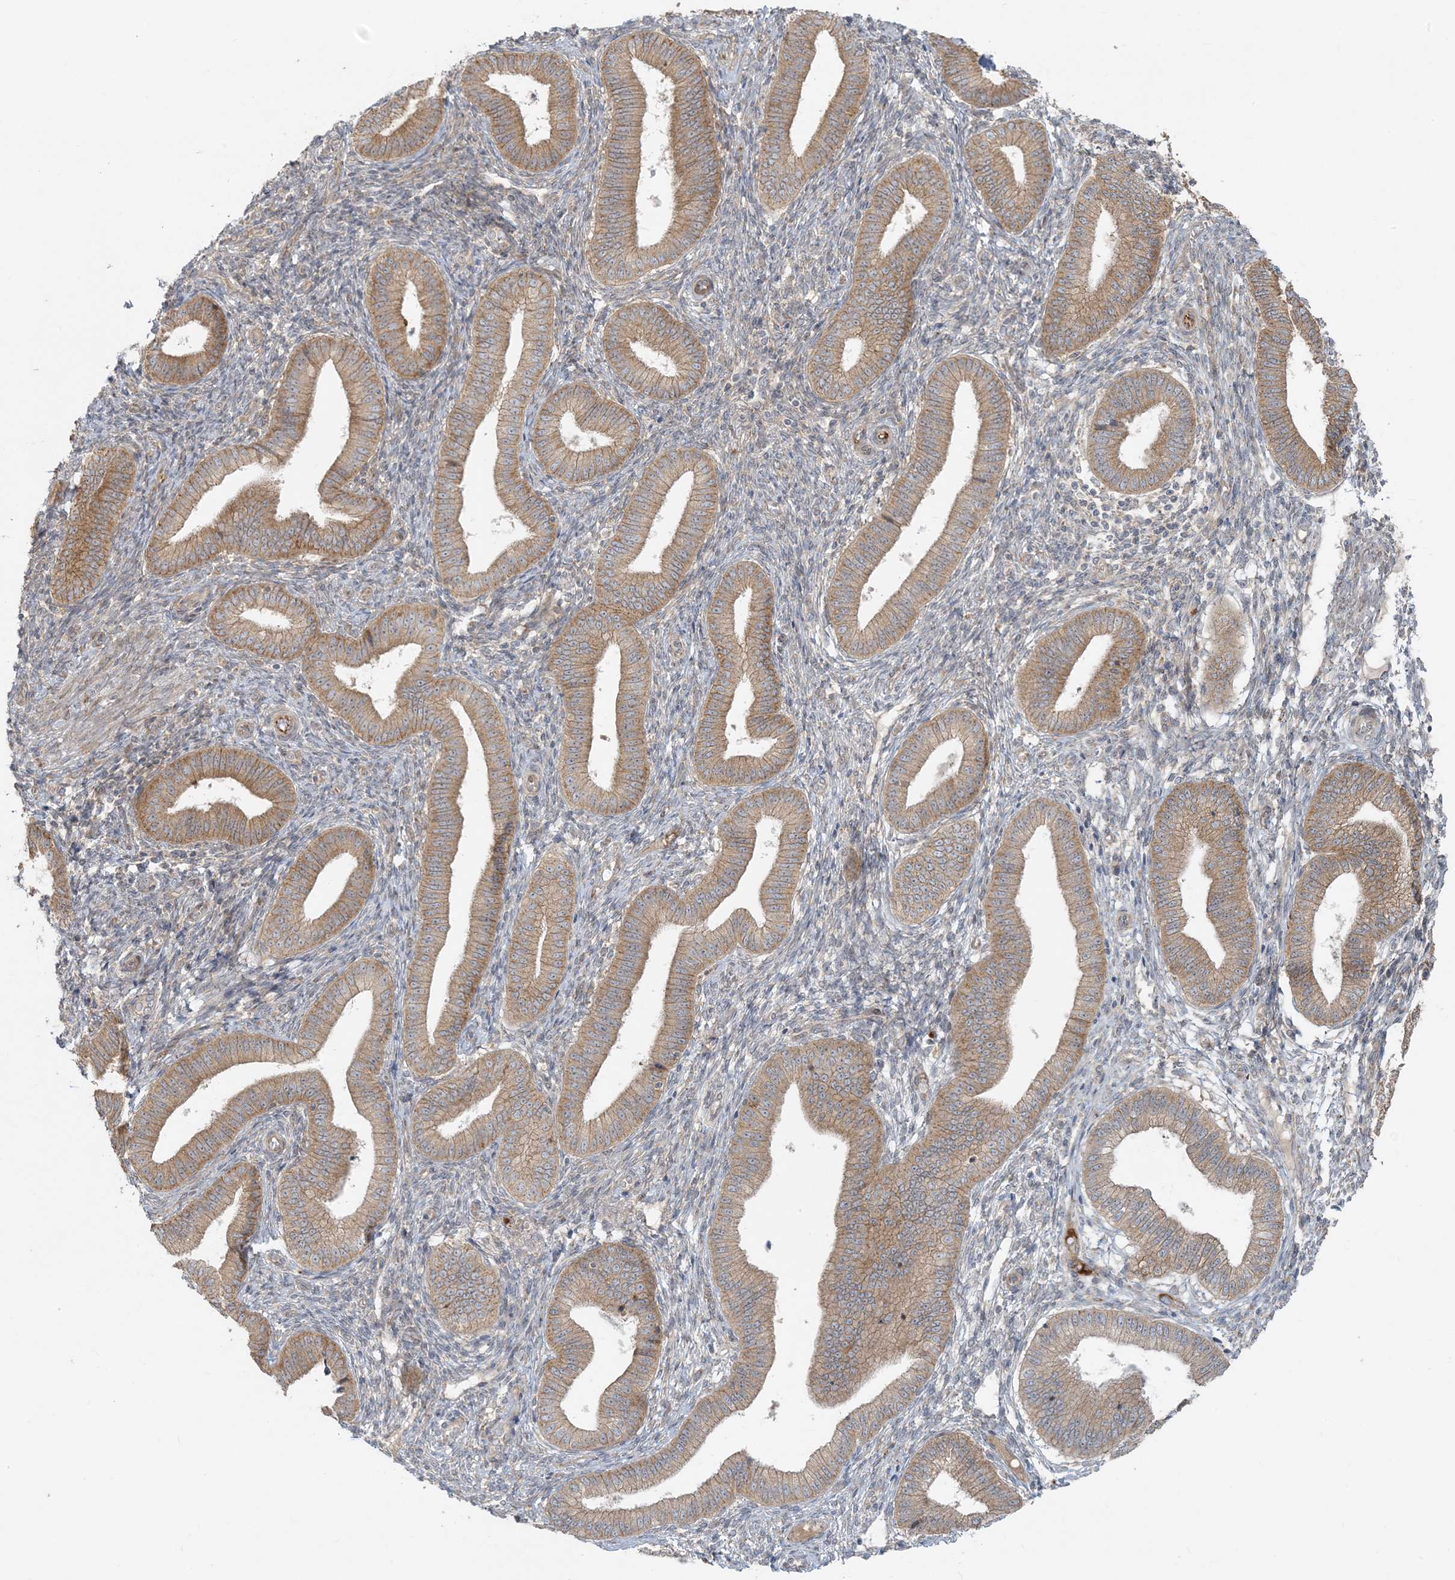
{"staining": {"intensity": "negative", "quantity": "none", "location": "none"}, "tissue": "endometrium", "cell_type": "Cells in endometrial stroma", "image_type": "normal", "snomed": [{"axis": "morphology", "description": "Normal tissue, NOS"}, {"axis": "topography", "description": "Endometrium"}], "caption": "This is a photomicrograph of immunohistochemistry staining of unremarkable endometrium, which shows no staining in cells in endometrial stroma.", "gene": "ZNF263", "patient": {"sex": "female", "age": 39}}